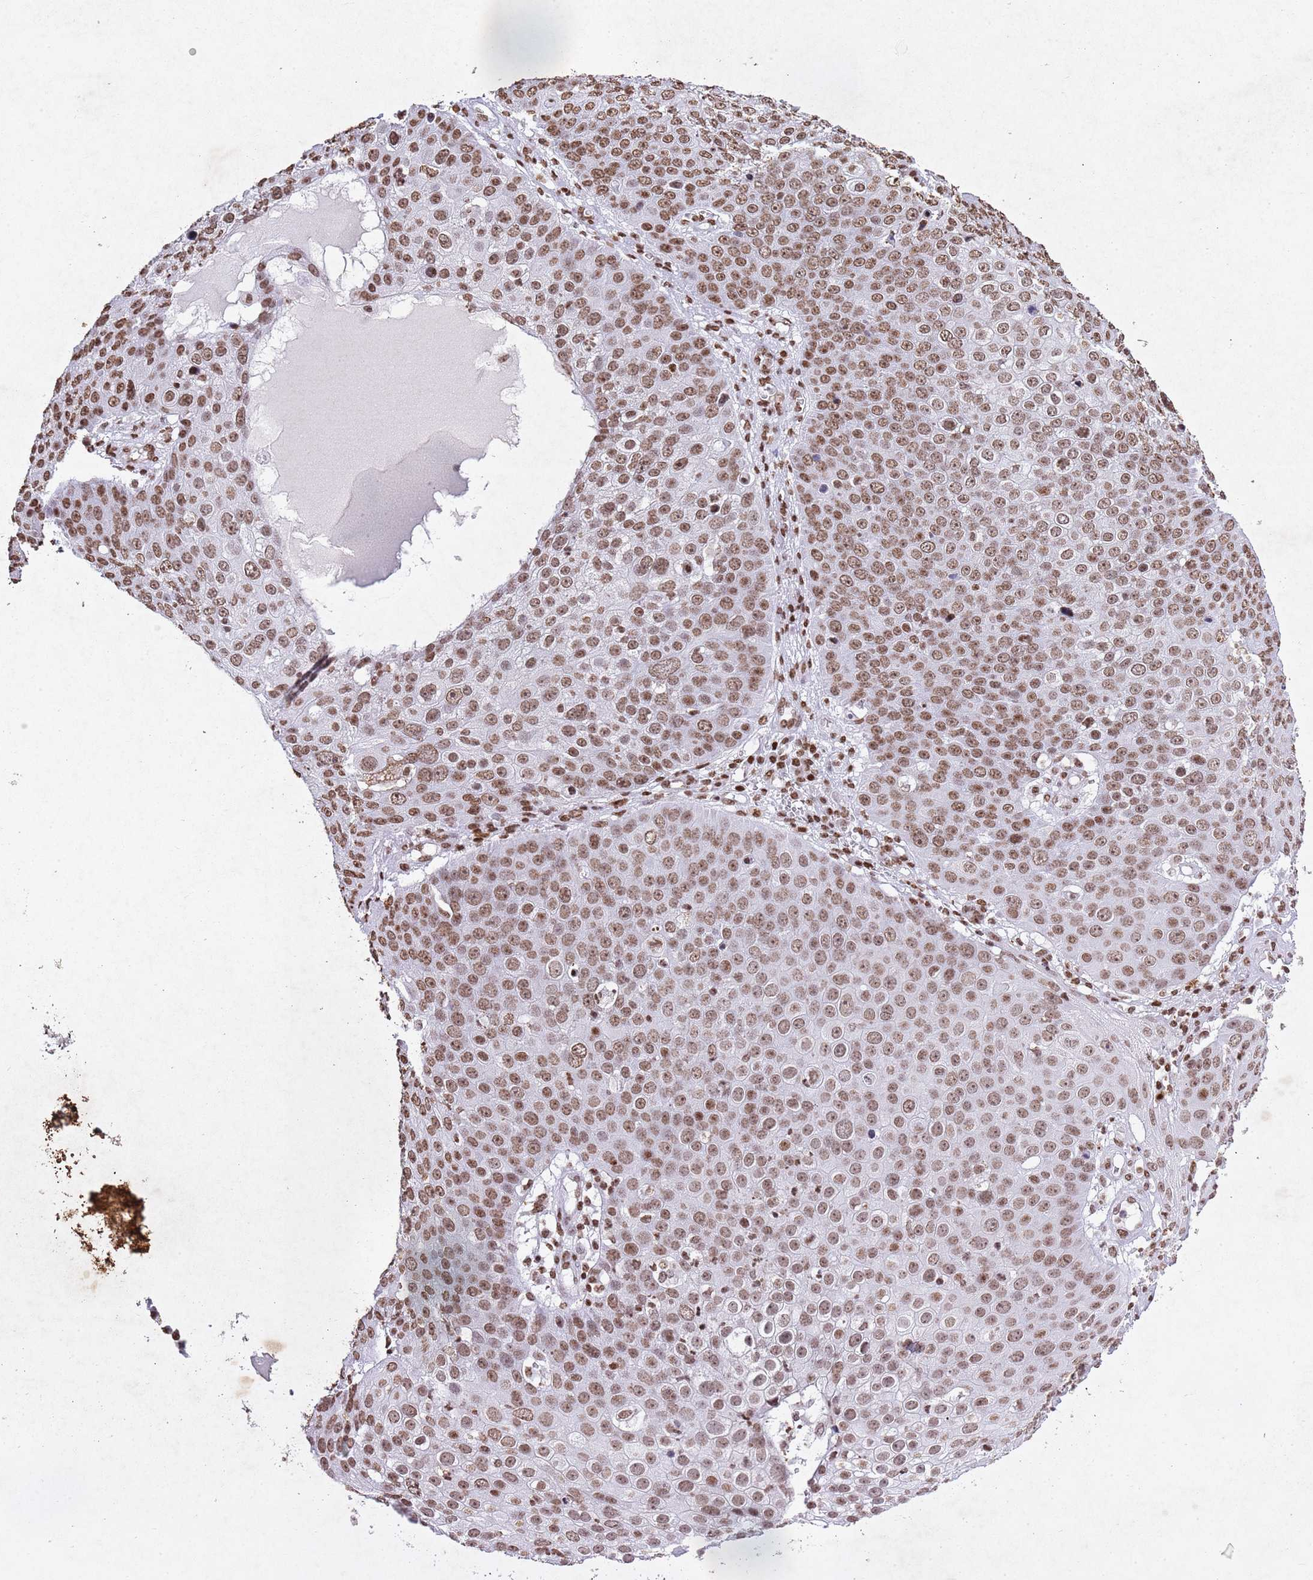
{"staining": {"intensity": "moderate", "quantity": ">75%", "location": "nuclear"}, "tissue": "skin cancer", "cell_type": "Tumor cells", "image_type": "cancer", "snomed": [{"axis": "morphology", "description": "Squamous cell carcinoma, NOS"}, {"axis": "topography", "description": "Skin"}], "caption": "This is a photomicrograph of IHC staining of skin cancer, which shows moderate positivity in the nuclear of tumor cells.", "gene": "BMAL1", "patient": {"sex": "male", "age": 71}}